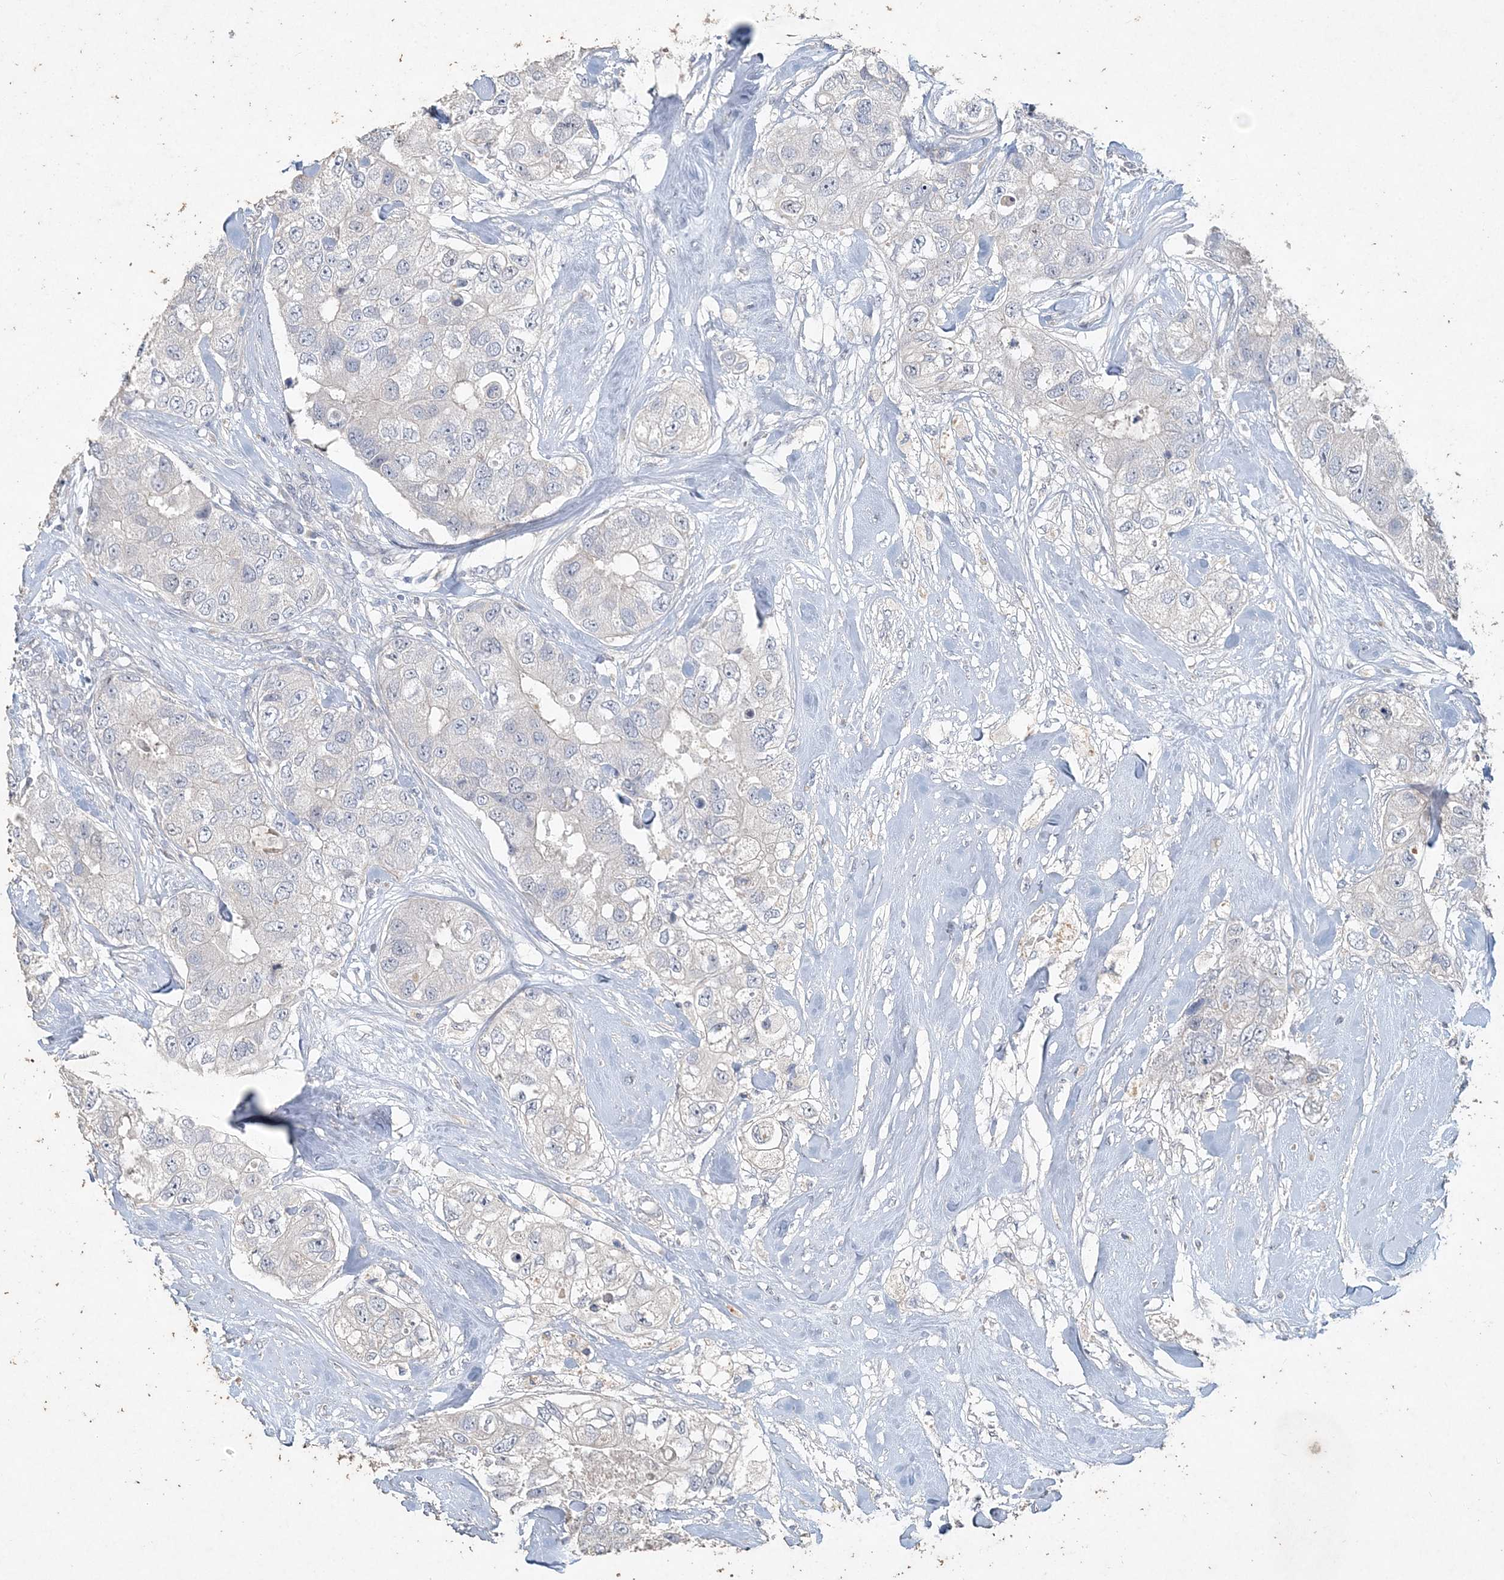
{"staining": {"intensity": "negative", "quantity": "none", "location": "none"}, "tissue": "breast cancer", "cell_type": "Tumor cells", "image_type": "cancer", "snomed": [{"axis": "morphology", "description": "Duct carcinoma"}, {"axis": "topography", "description": "Breast"}], "caption": "DAB (3,3'-diaminobenzidine) immunohistochemical staining of human invasive ductal carcinoma (breast) displays no significant expression in tumor cells.", "gene": "DNAH5", "patient": {"sex": "female", "age": 62}}